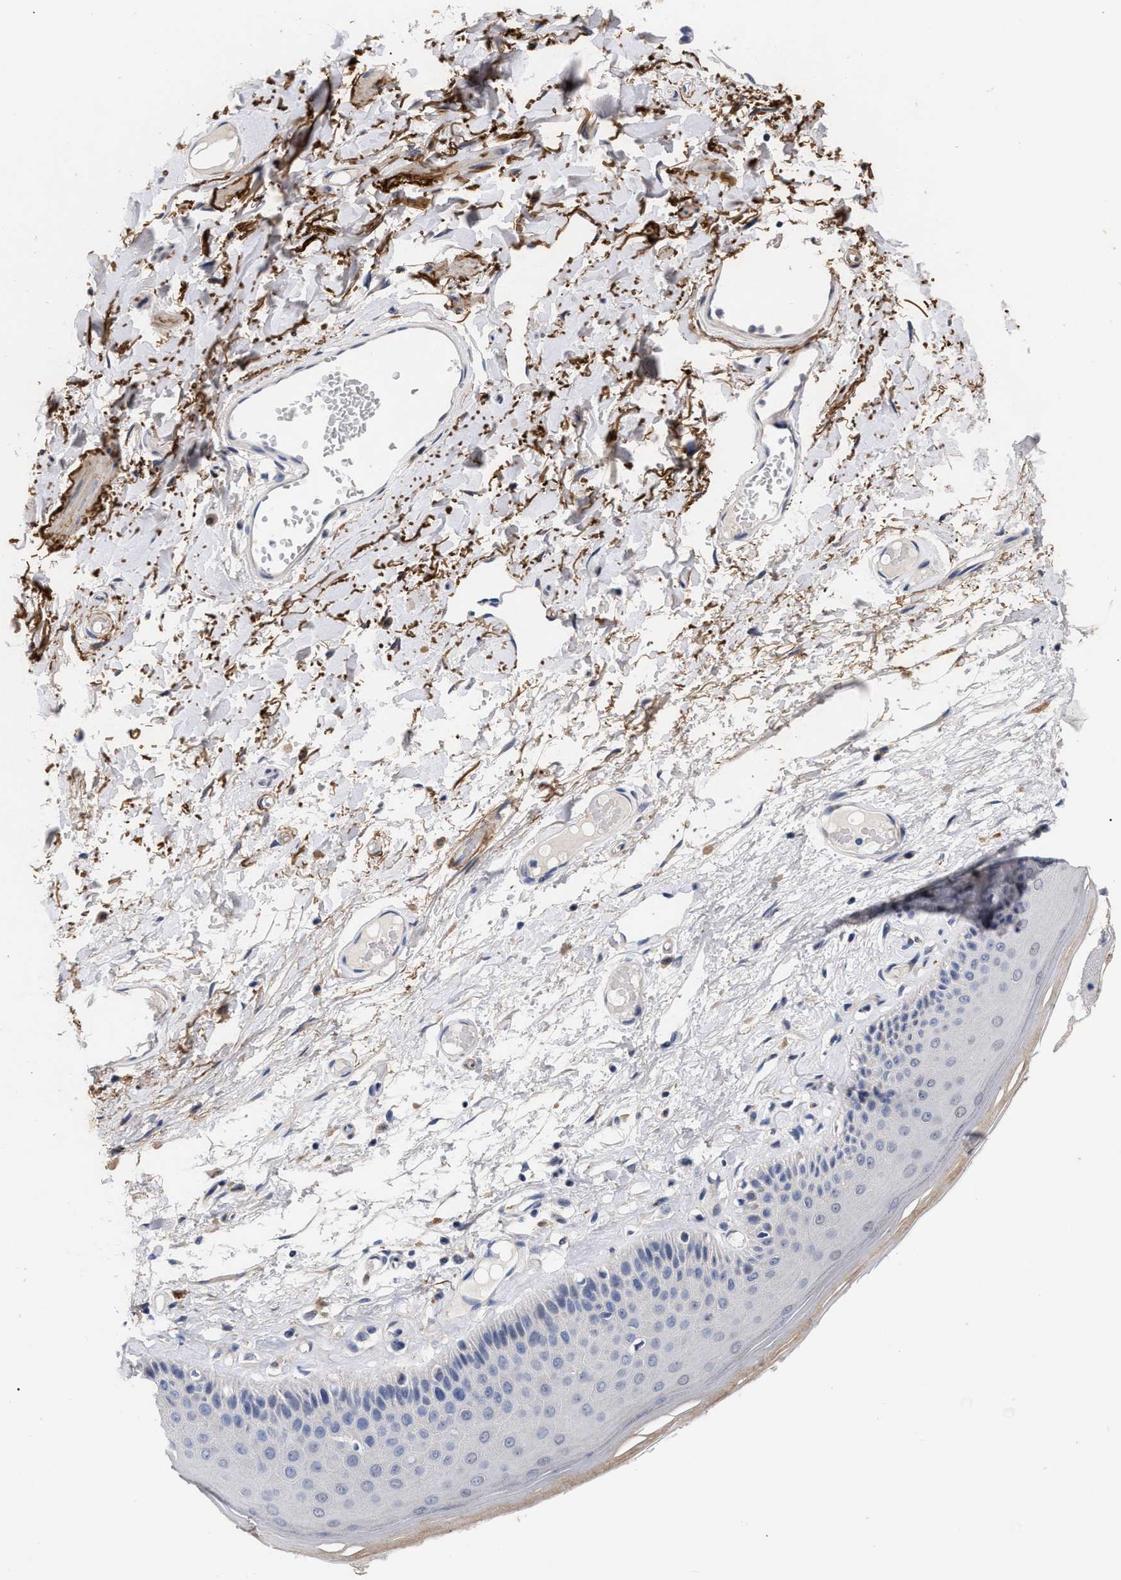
{"staining": {"intensity": "negative", "quantity": "none", "location": "none"}, "tissue": "skin", "cell_type": "Epidermal cells", "image_type": "normal", "snomed": [{"axis": "morphology", "description": "Normal tissue, NOS"}, {"axis": "topography", "description": "Vulva"}], "caption": "An IHC image of unremarkable skin is shown. There is no staining in epidermal cells of skin.", "gene": "CCN5", "patient": {"sex": "female", "age": 73}}